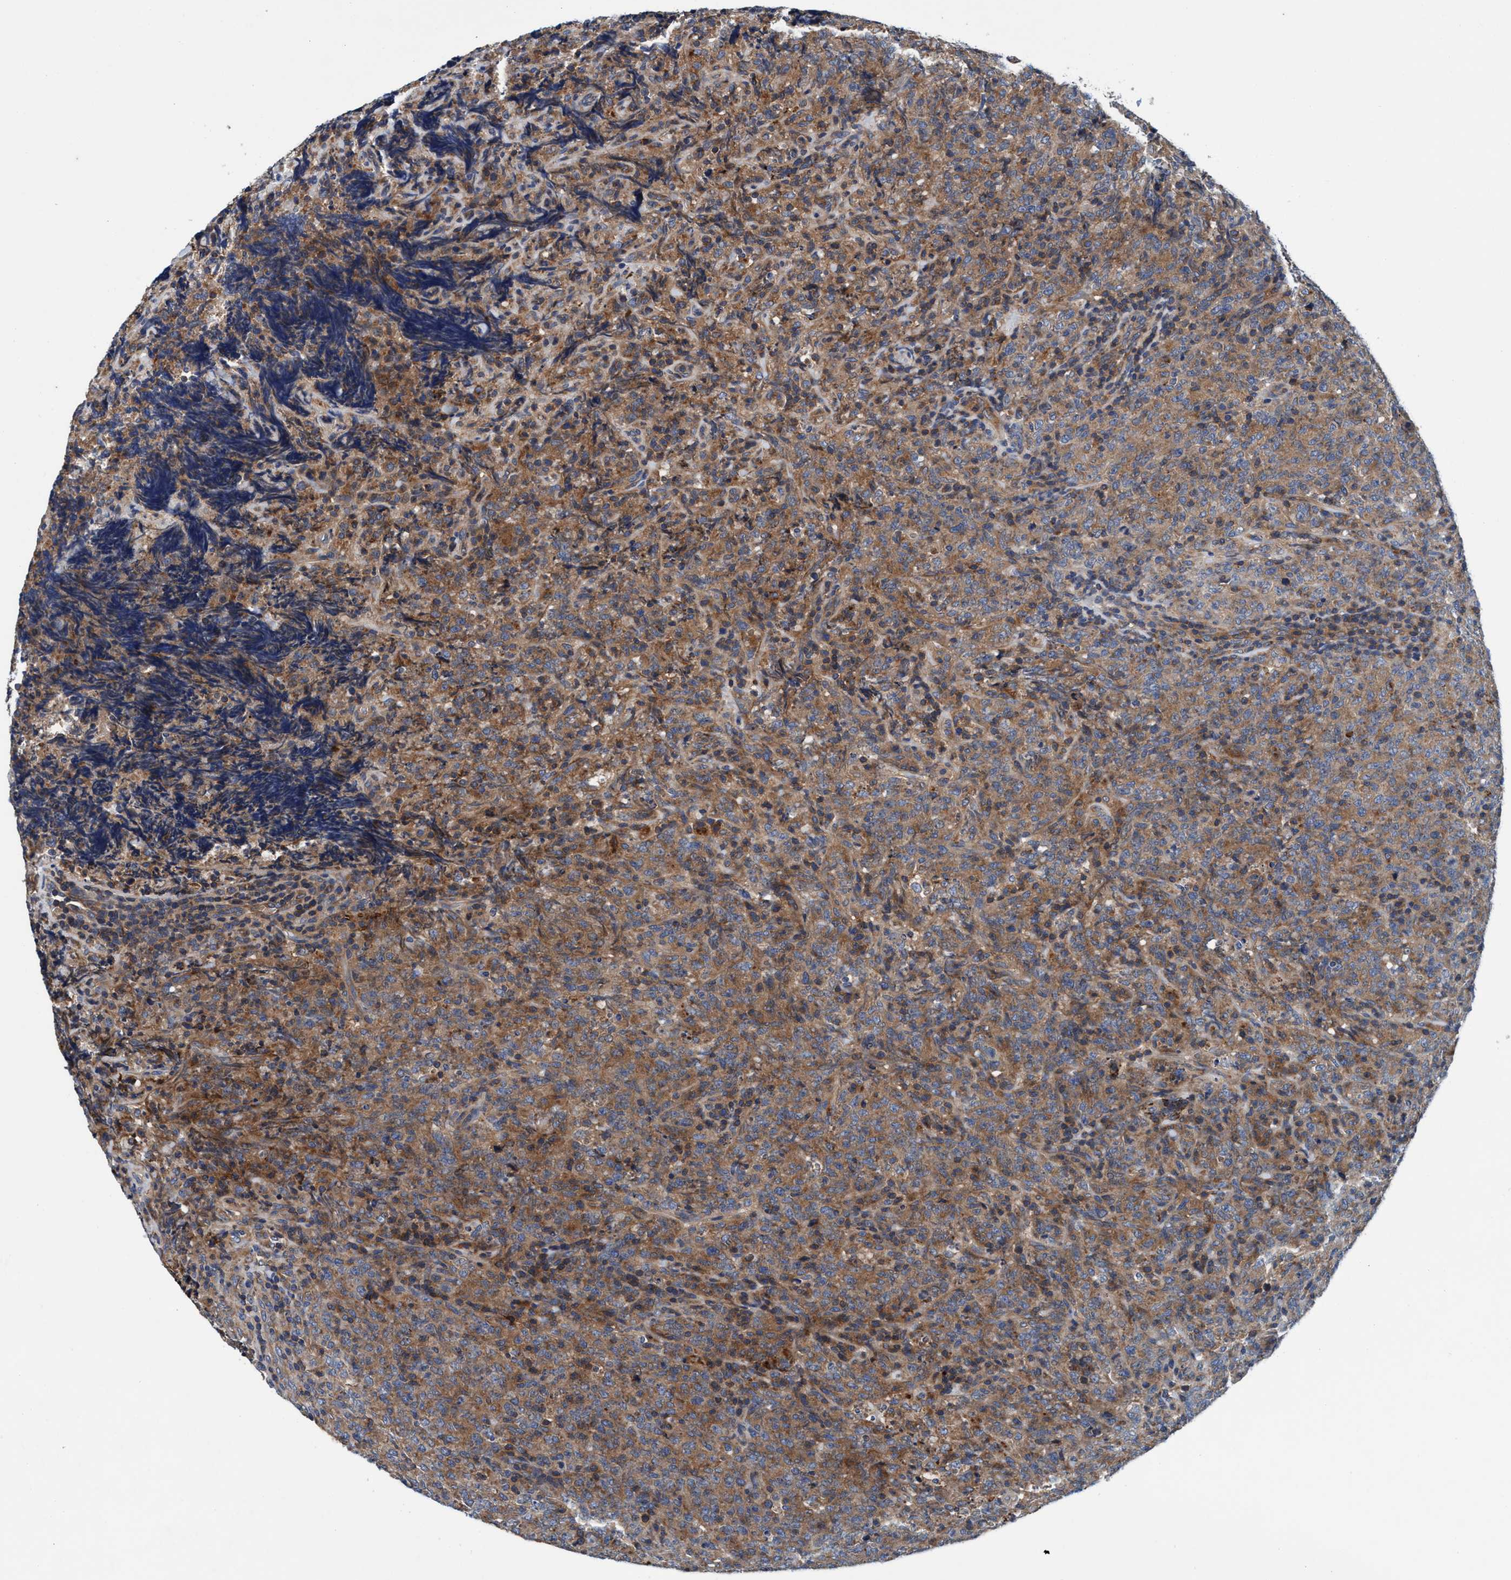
{"staining": {"intensity": "moderate", "quantity": ">75%", "location": "cytoplasmic/membranous"}, "tissue": "lymphoma", "cell_type": "Tumor cells", "image_type": "cancer", "snomed": [{"axis": "morphology", "description": "Malignant lymphoma, non-Hodgkin's type, High grade"}, {"axis": "topography", "description": "Tonsil"}], "caption": "IHC image of human lymphoma stained for a protein (brown), which exhibits medium levels of moderate cytoplasmic/membranous expression in approximately >75% of tumor cells.", "gene": "ENDOG", "patient": {"sex": "female", "age": 36}}